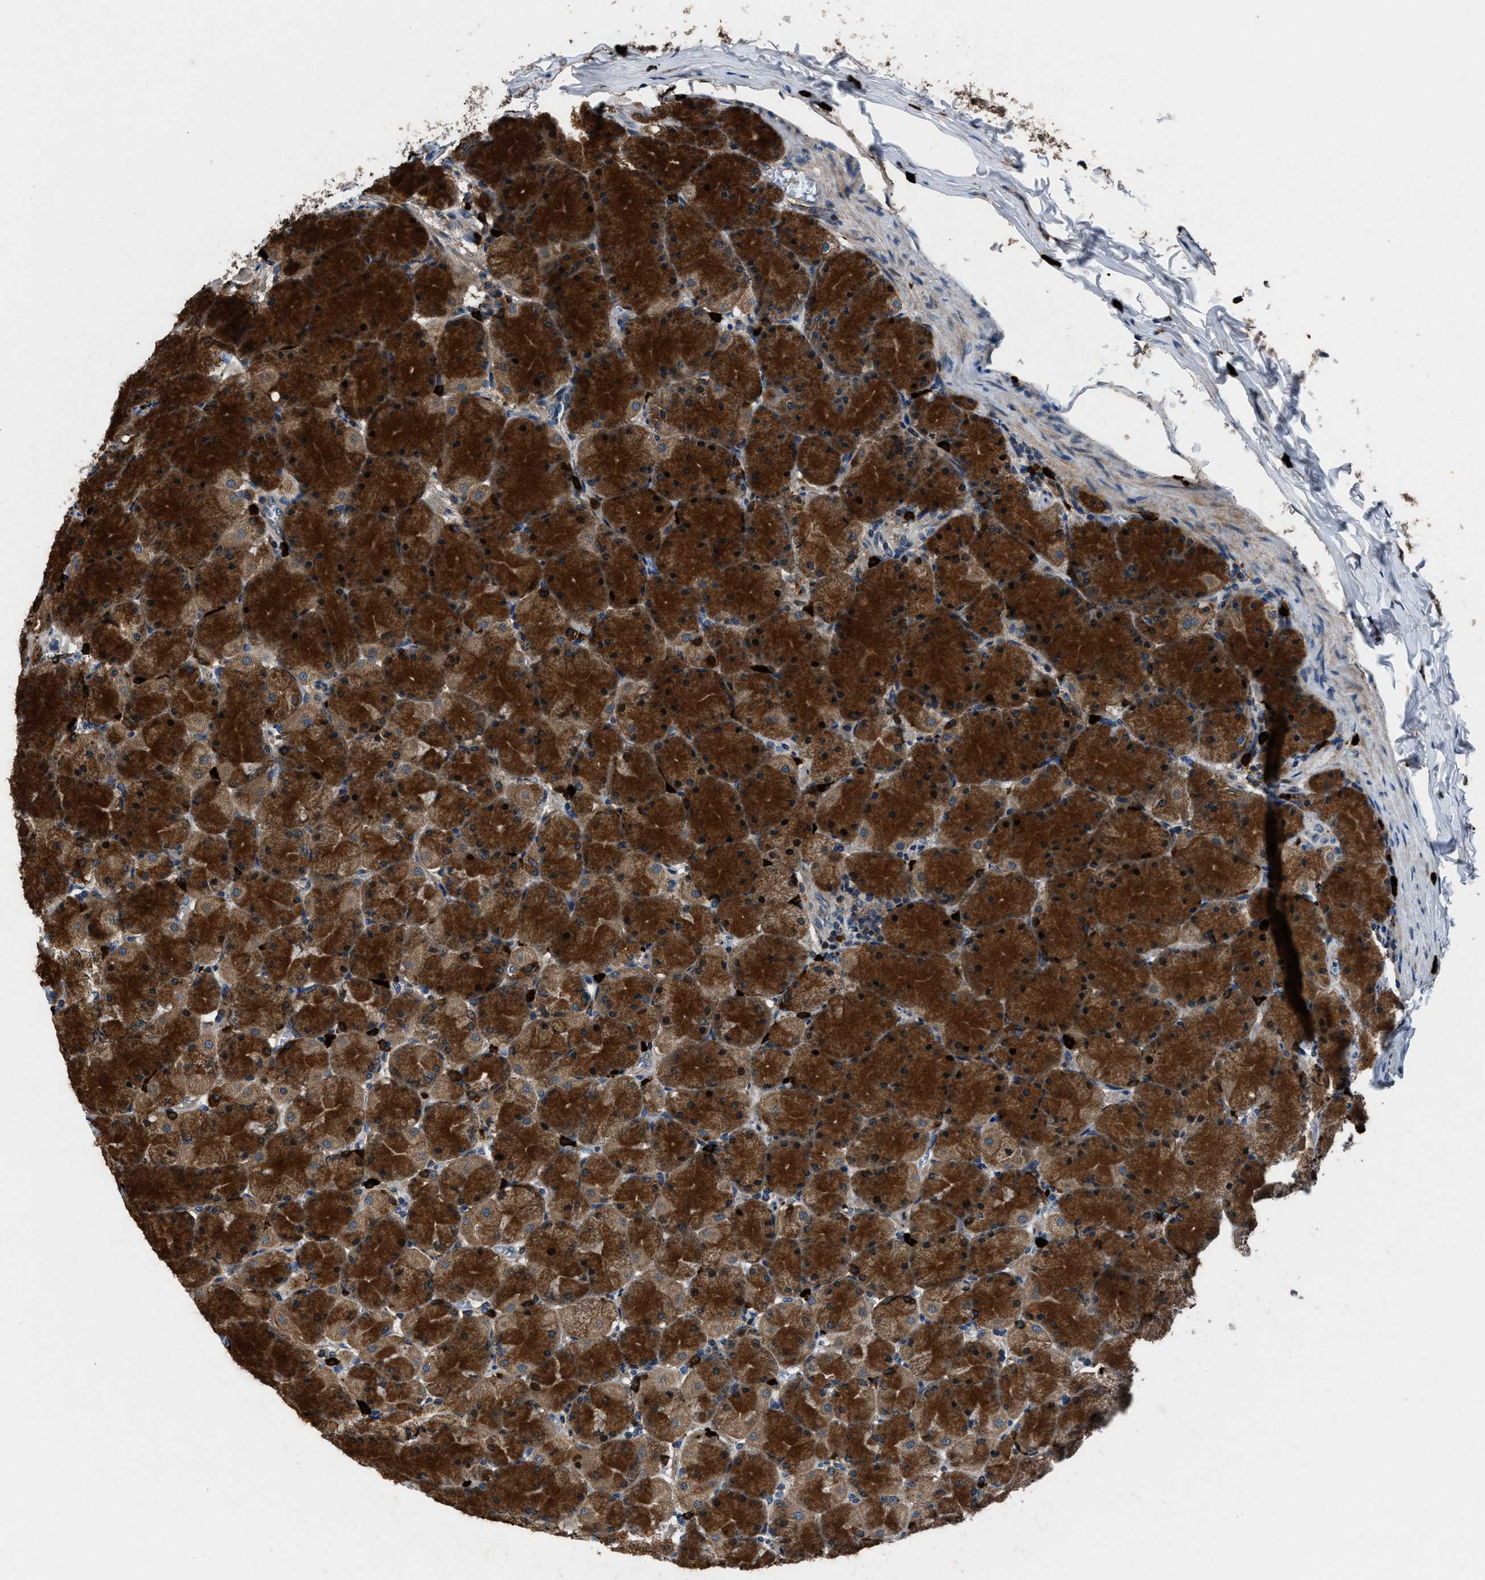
{"staining": {"intensity": "strong", "quantity": ">75%", "location": "cytoplasmic/membranous"}, "tissue": "stomach", "cell_type": "Glandular cells", "image_type": "normal", "snomed": [{"axis": "morphology", "description": "Normal tissue, NOS"}, {"axis": "topography", "description": "Stomach, upper"}], "caption": "The micrograph shows staining of benign stomach, revealing strong cytoplasmic/membranous protein positivity (brown color) within glandular cells.", "gene": "FAM221A", "patient": {"sex": "female", "age": 56}}